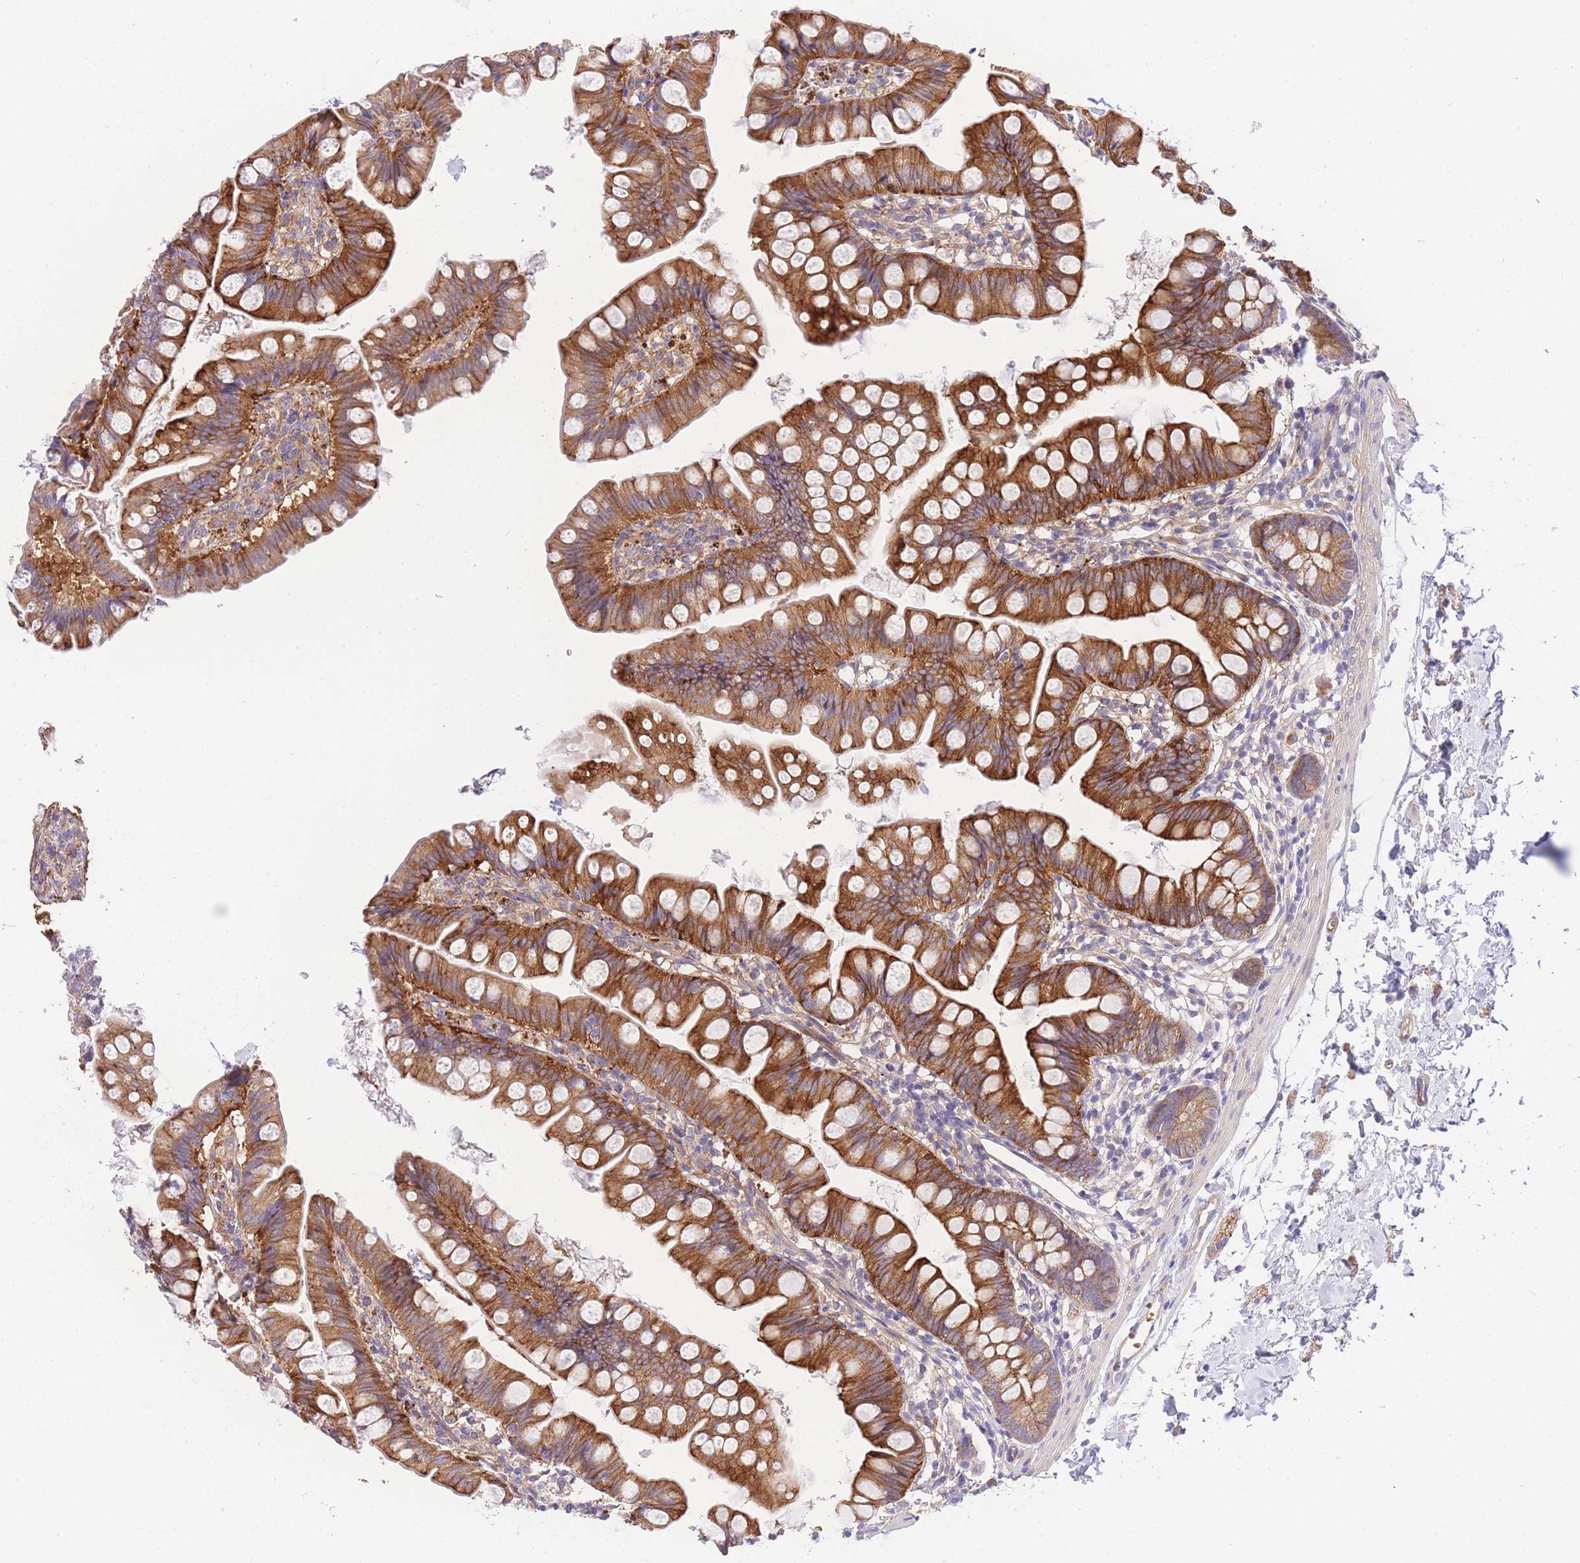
{"staining": {"intensity": "strong", "quantity": ">75%", "location": "cytoplasmic/membranous"}, "tissue": "small intestine", "cell_type": "Glandular cells", "image_type": "normal", "snomed": [{"axis": "morphology", "description": "Normal tissue, NOS"}, {"axis": "topography", "description": "Small intestine"}], "caption": "Normal small intestine displays strong cytoplasmic/membranous positivity in about >75% of glandular cells, visualized by immunohistochemistry. (Brightfield microscopy of DAB IHC at high magnification).", "gene": "INSYN2B", "patient": {"sex": "male", "age": 7}}